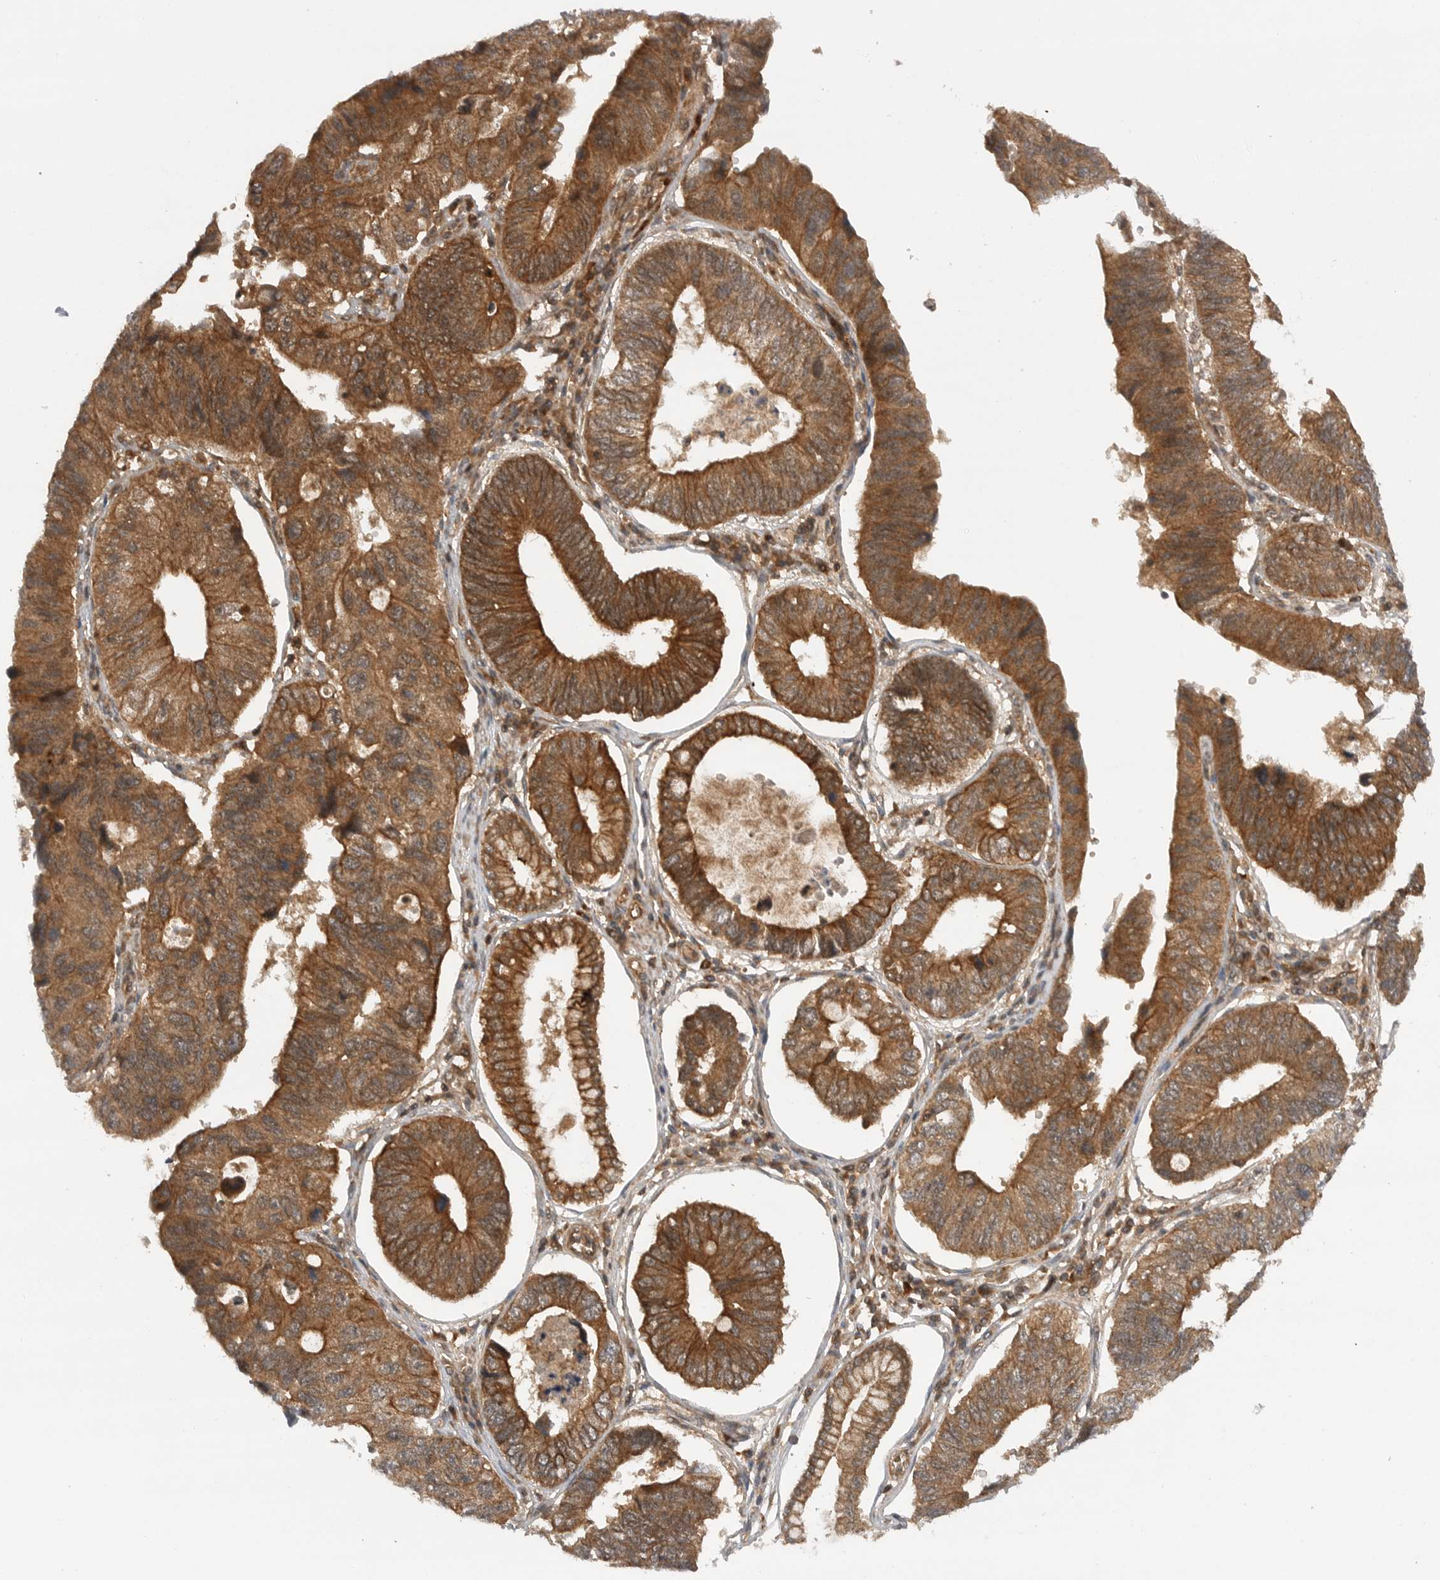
{"staining": {"intensity": "strong", "quantity": ">75%", "location": "cytoplasmic/membranous"}, "tissue": "stomach cancer", "cell_type": "Tumor cells", "image_type": "cancer", "snomed": [{"axis": "morphology", "description": "Adenocarcinoma, NOS"}, {"axis": "topography", "description": "Stomach"}], "caption": "Strong cytoplasmic/membranous protein expression is appreciated in about >75% of tumor cells in stomach cancer. (DAB (3,3'-diaminobenzidine) IHC with brightfield microscopy, high magnification).", "gene": "PRDX4", "patient": {"sex": "male", "age": 59}}